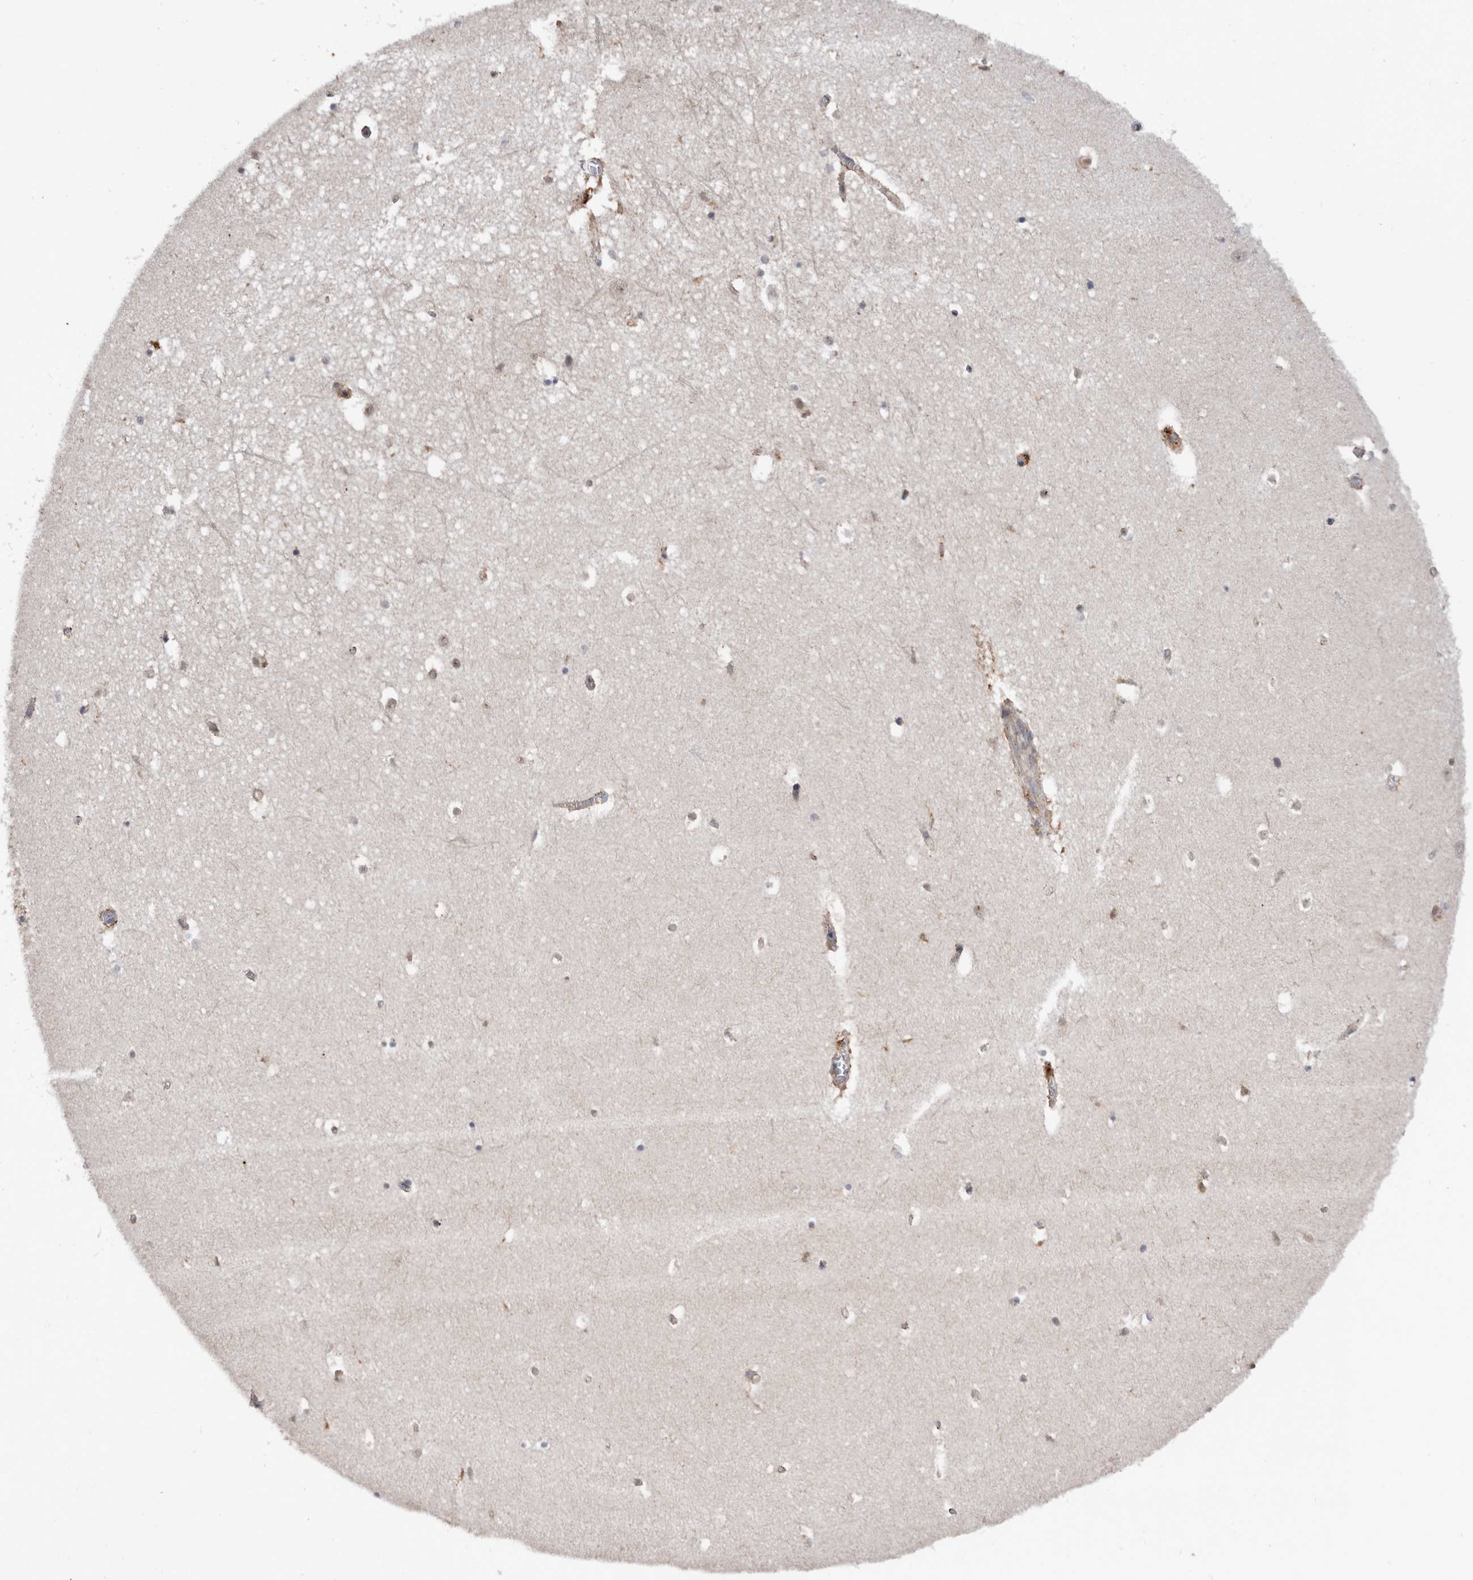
{"staining": {"intensity": "negative", "quantity": "none", "location": "none"}, "tissue": "hippocampus", "cell_type": "Glial cells", "image_type": "normal", "snomed": [{"axis": "morphology", "description": "Normal tissue, NOS"}, {"axis": "topography", "description": "Hippocampus"}], "caption": "The image reveals no significant staining in glial cells of hippocampus.", "gene": "ATAD2", "patient": {"sex": "female", "age": 64}}